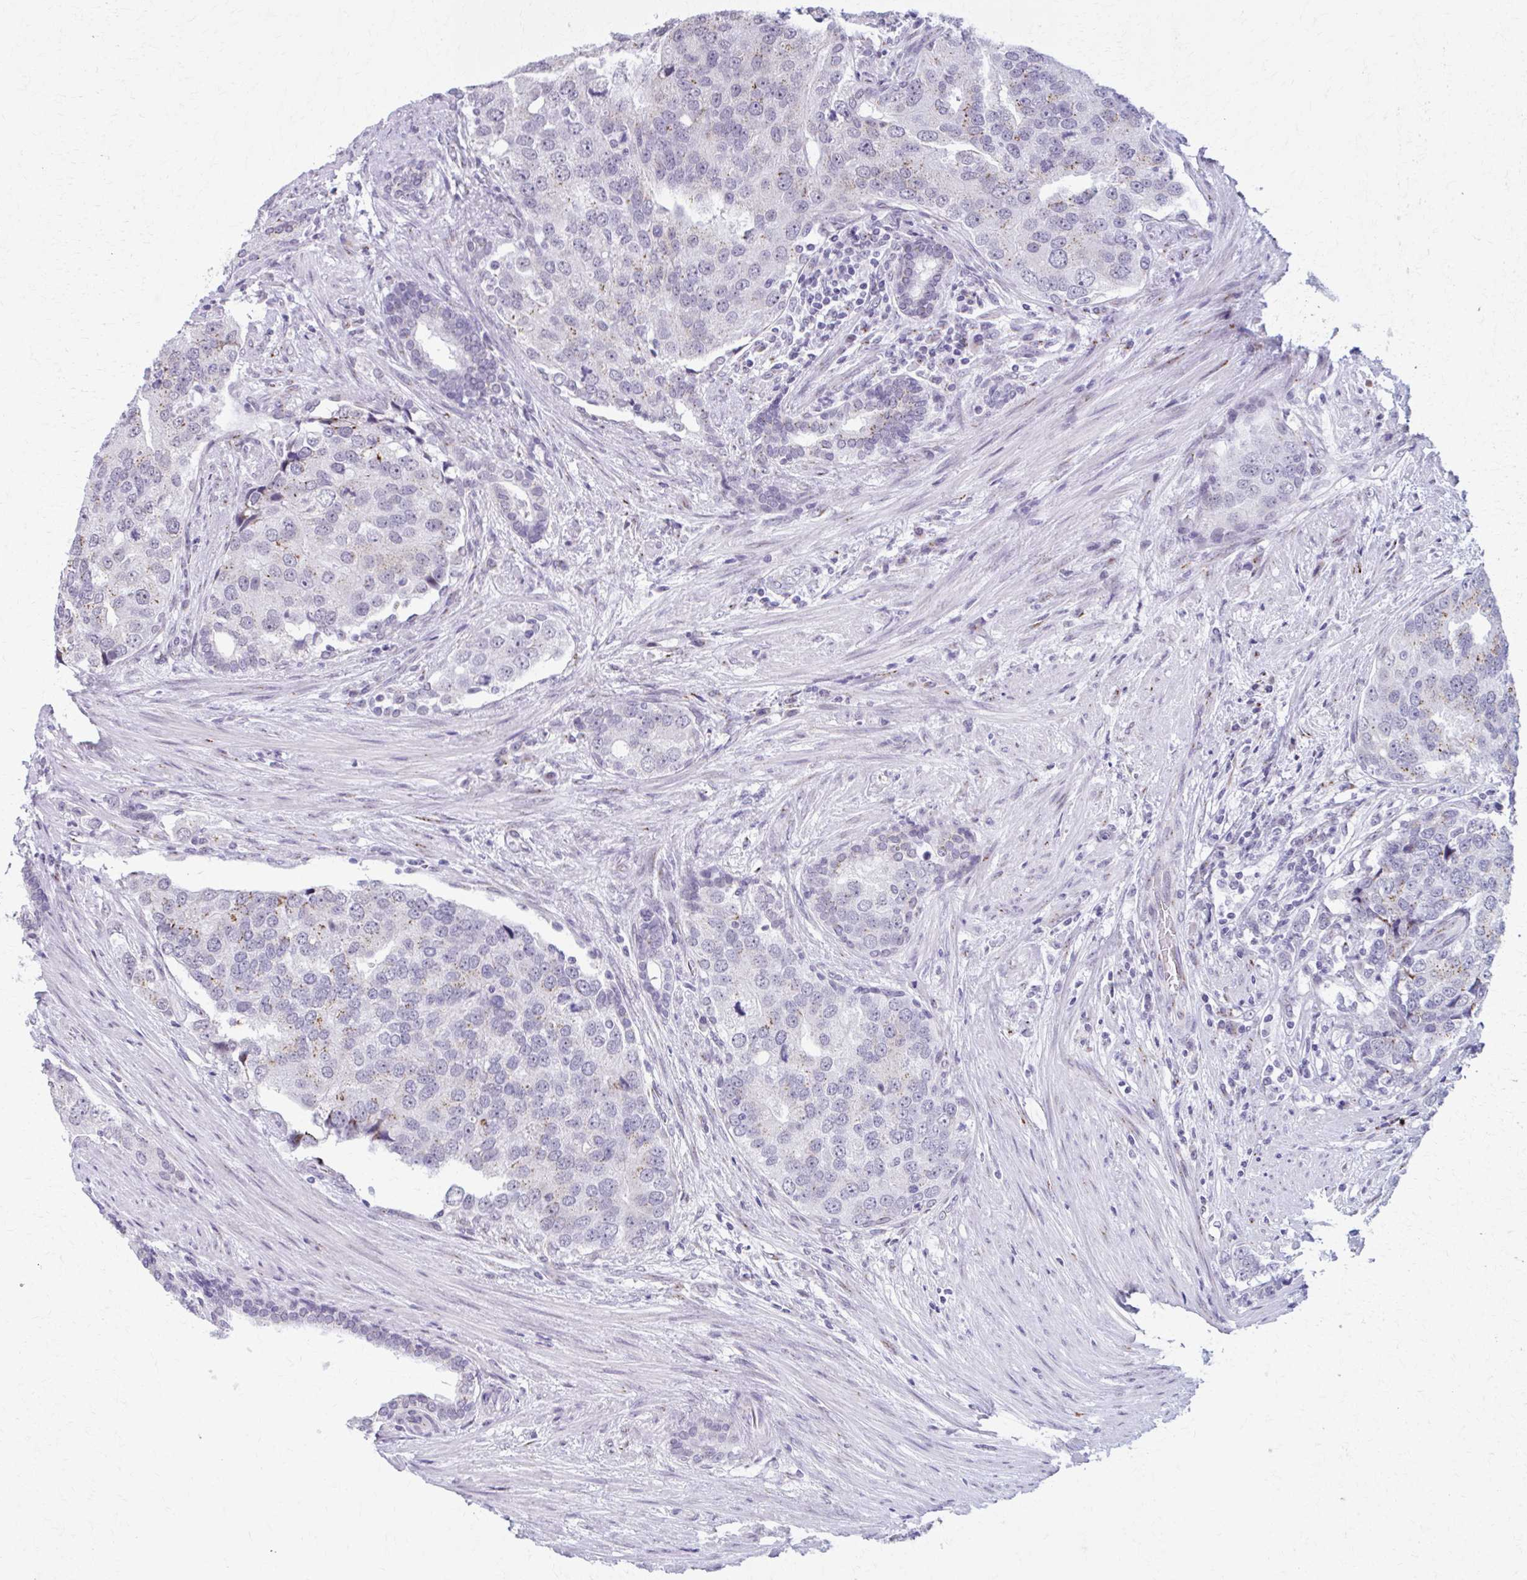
{"staining": {"intensity": "moderate", "quantity": "<25%", "location": "cytoplasmic/membranous"}, "tissue": "prostate cancer", "cell_type": "Tumor cells", "image_type": "cancer", "snomed": [{"axis": "morphology", "description": "Adenocarcinoma, High grade"}, {"axis": "topography", "description": "Prostate"}], "caption": "Protein analysis of high-grade adenocarcinoma (prostate) tissue shows moderate cytoplasmic/membranous staining in about <25% of tumor cells.", "gene": "ZNF682", "patient": {"sex": "male", "age": 68}}